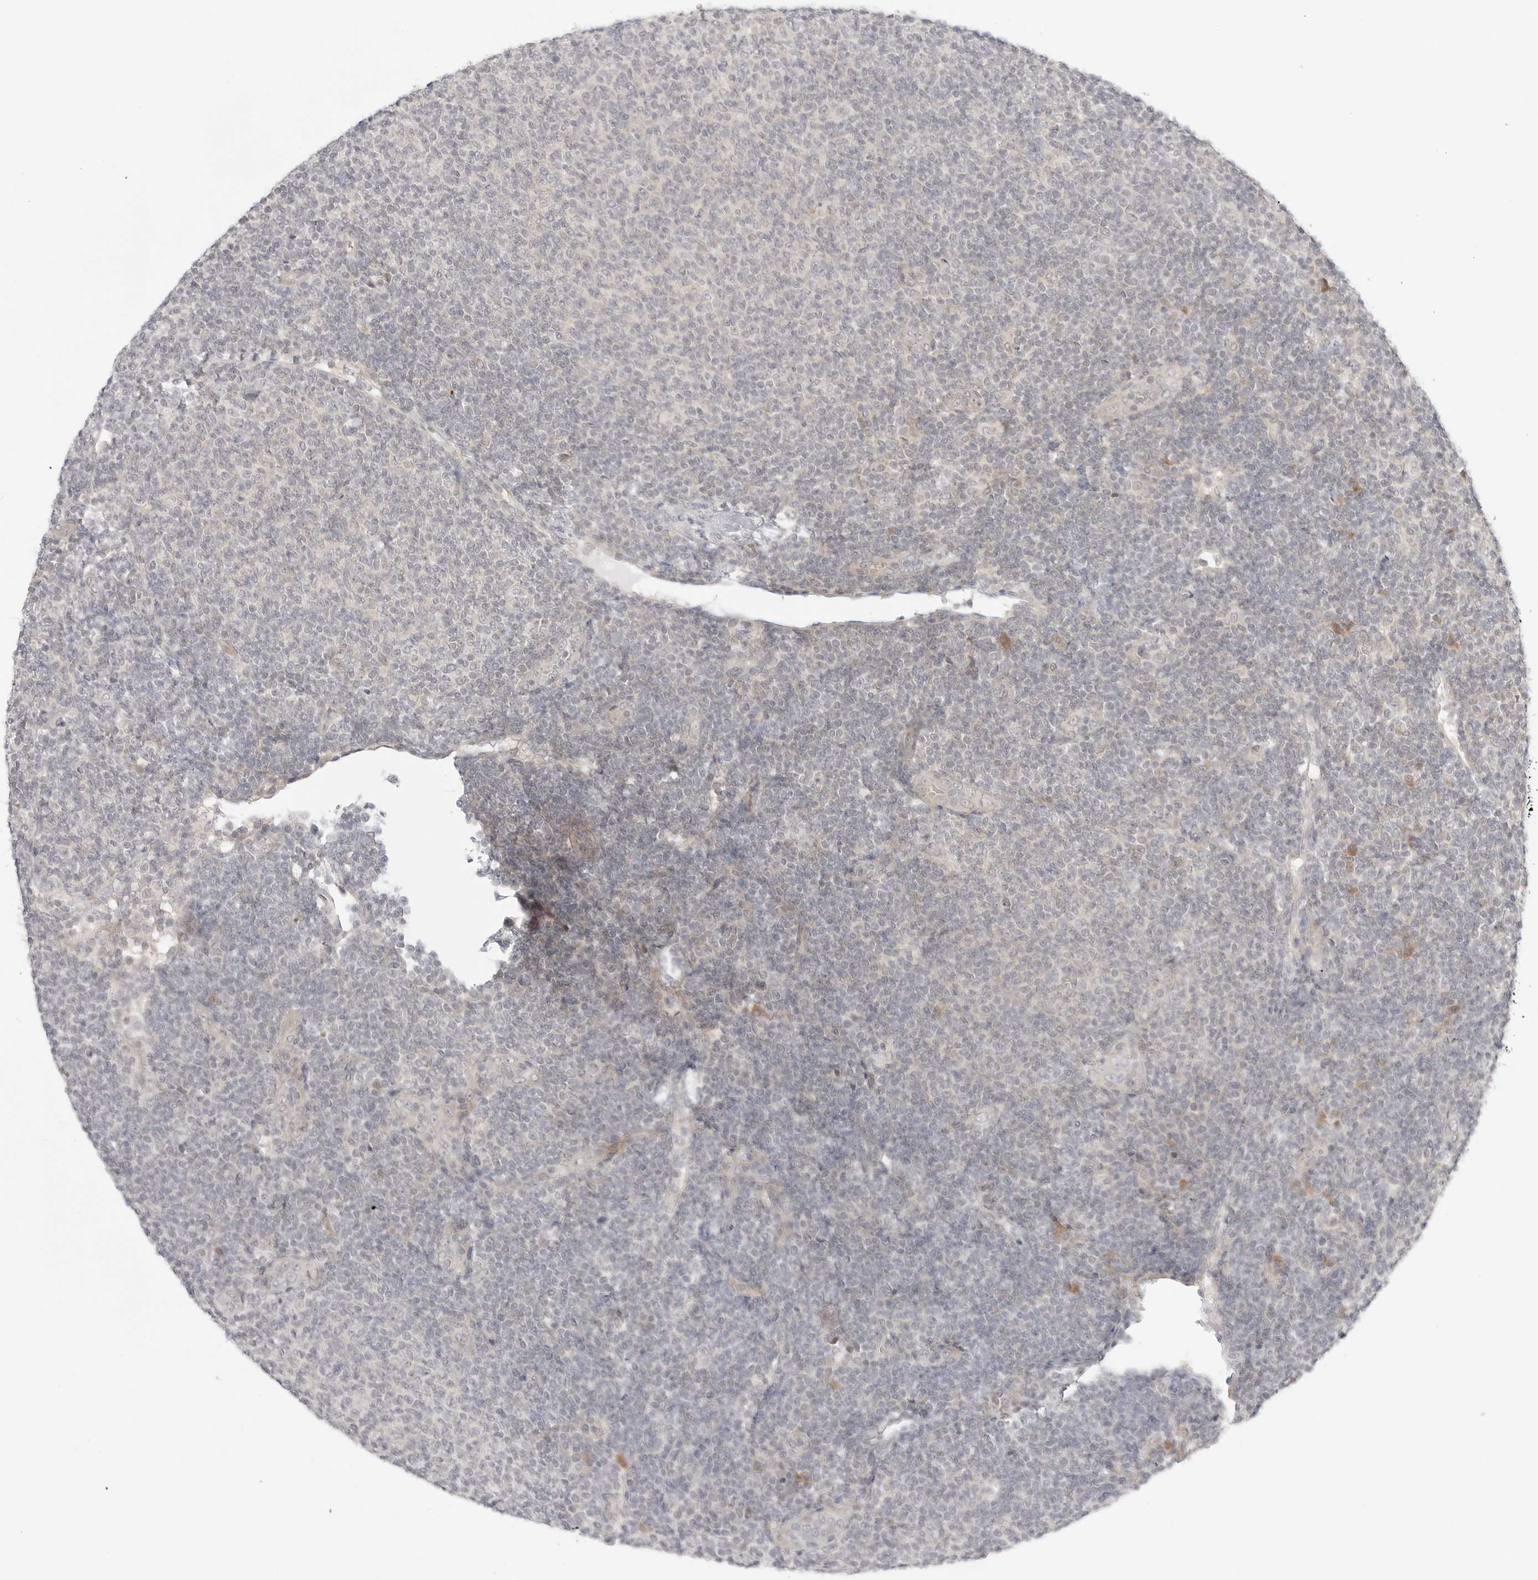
{"staining": {"intensity": "negative", "quantity": "none", "location": "none"}, "tissue": "lymphoma", "cell_type": "Tumor cells", "image_type": "cancer", "snomed": [{"axis": "morphology", "description": "Malignant lymphoma, non-Hodgkin's type, Low grade"}, {"axis": "topography", "description": "Lymph node"}], "caption": "DAB (3,3'-diaminobenzidine) immunohistochemical staining of low-grade malignant lymphoma, non-Hodgkin's type shows no significant expression in tumor cells.", "gene": "TCP1", "patient": {"sex": "male", "age": 66}}